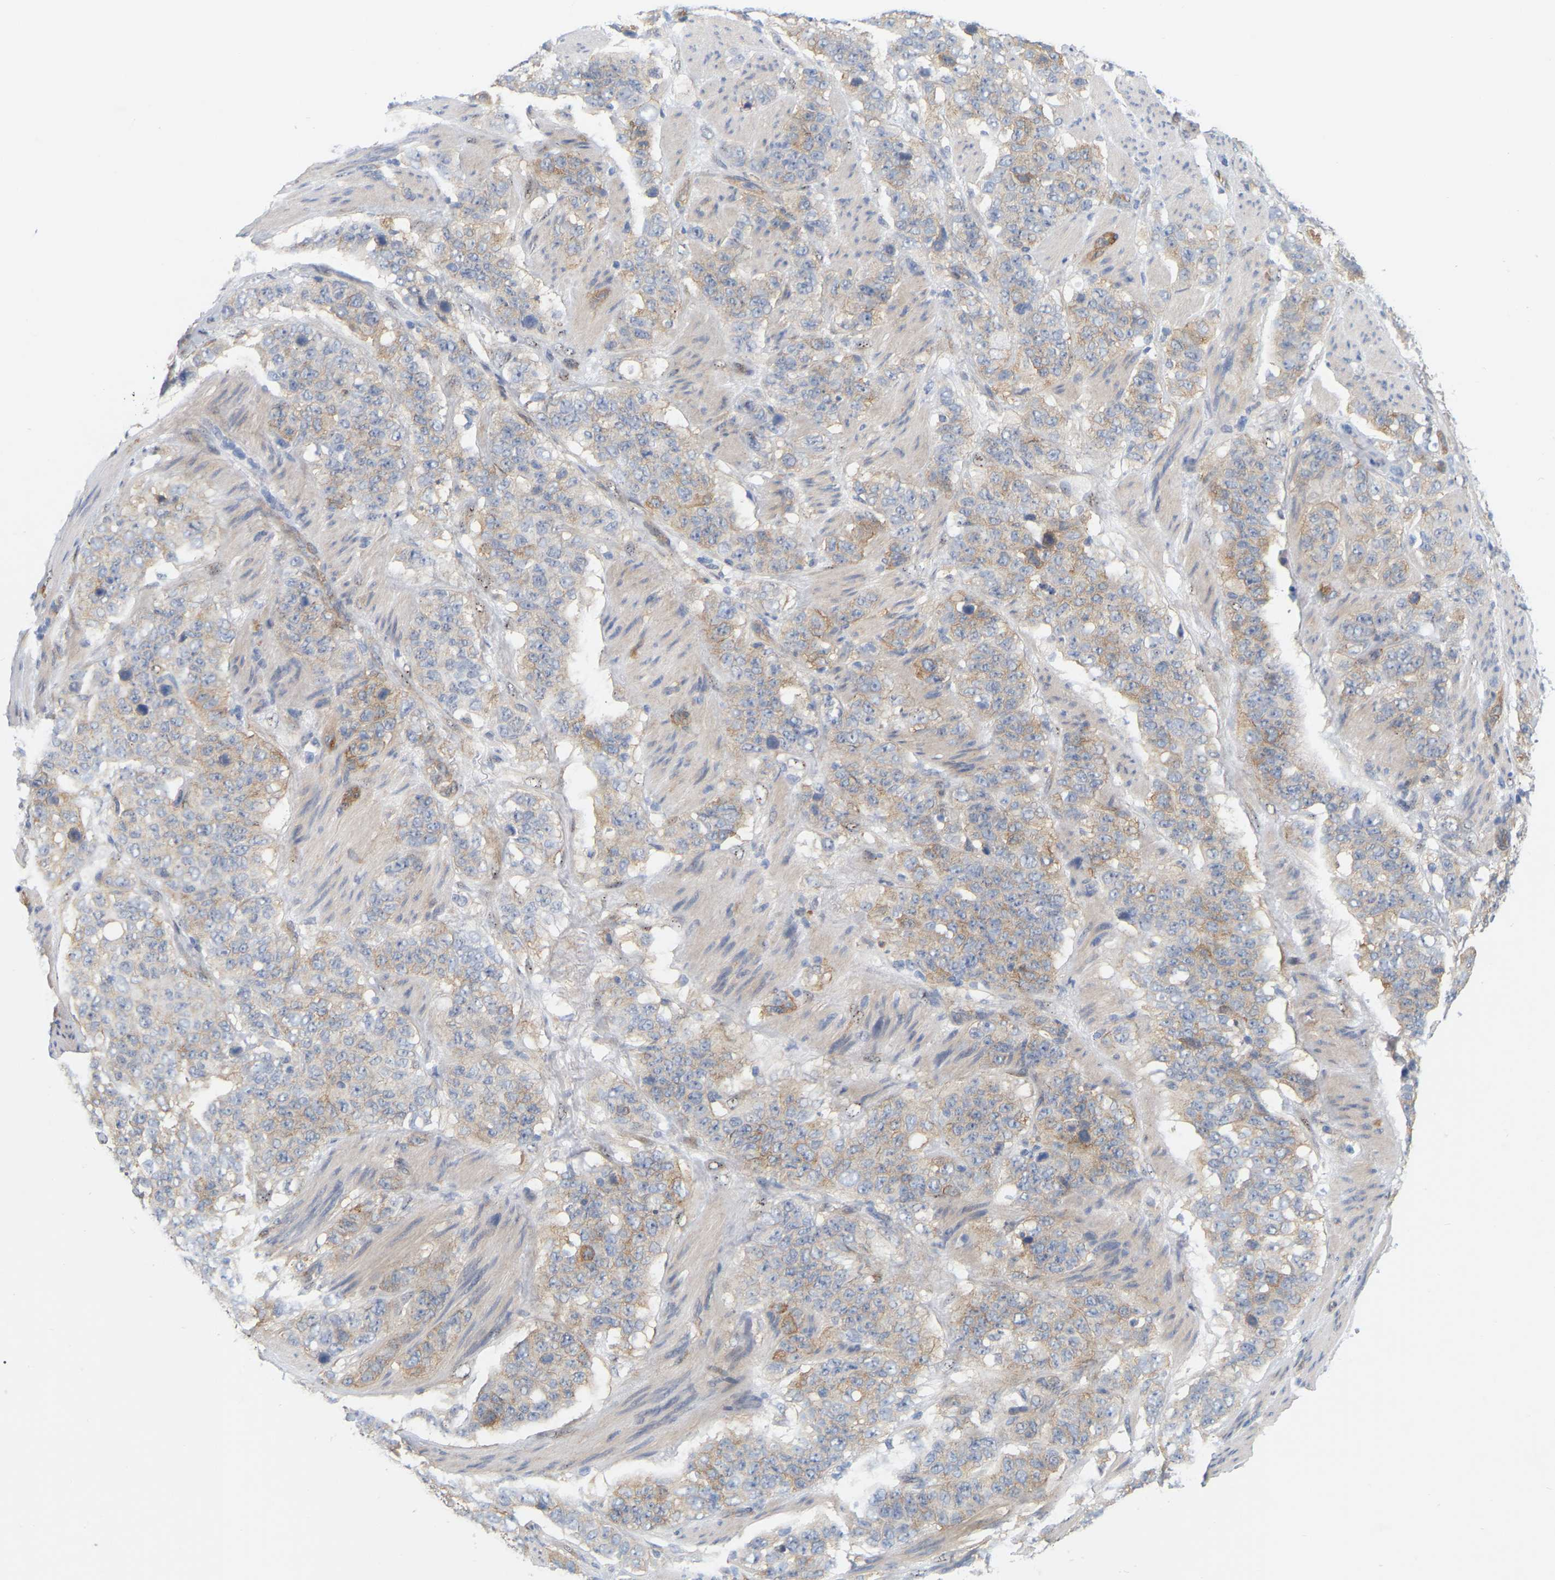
{"staining": {"intensity": "weak", "quantity": "<25%", "location": "cytoplasmic/membranous"}, "tissue": "stomach cancer", "cell_type": "Tumor cells", "image_type": "cancer", "snomed": [{"axis": "morphology", "description": "Adenocarcinoma, NOS"}, {"axis": "topography", "description": "Stomach"}], "caption": "This micrograph is of adenocarcinoma (stomach) stained with IHC to label a protein in brown with the nuclei are counter-stained blue. There is no staining in tumor cells.", "gene": "RAPH1", "patient": {"sex": "male", "age": 48}}